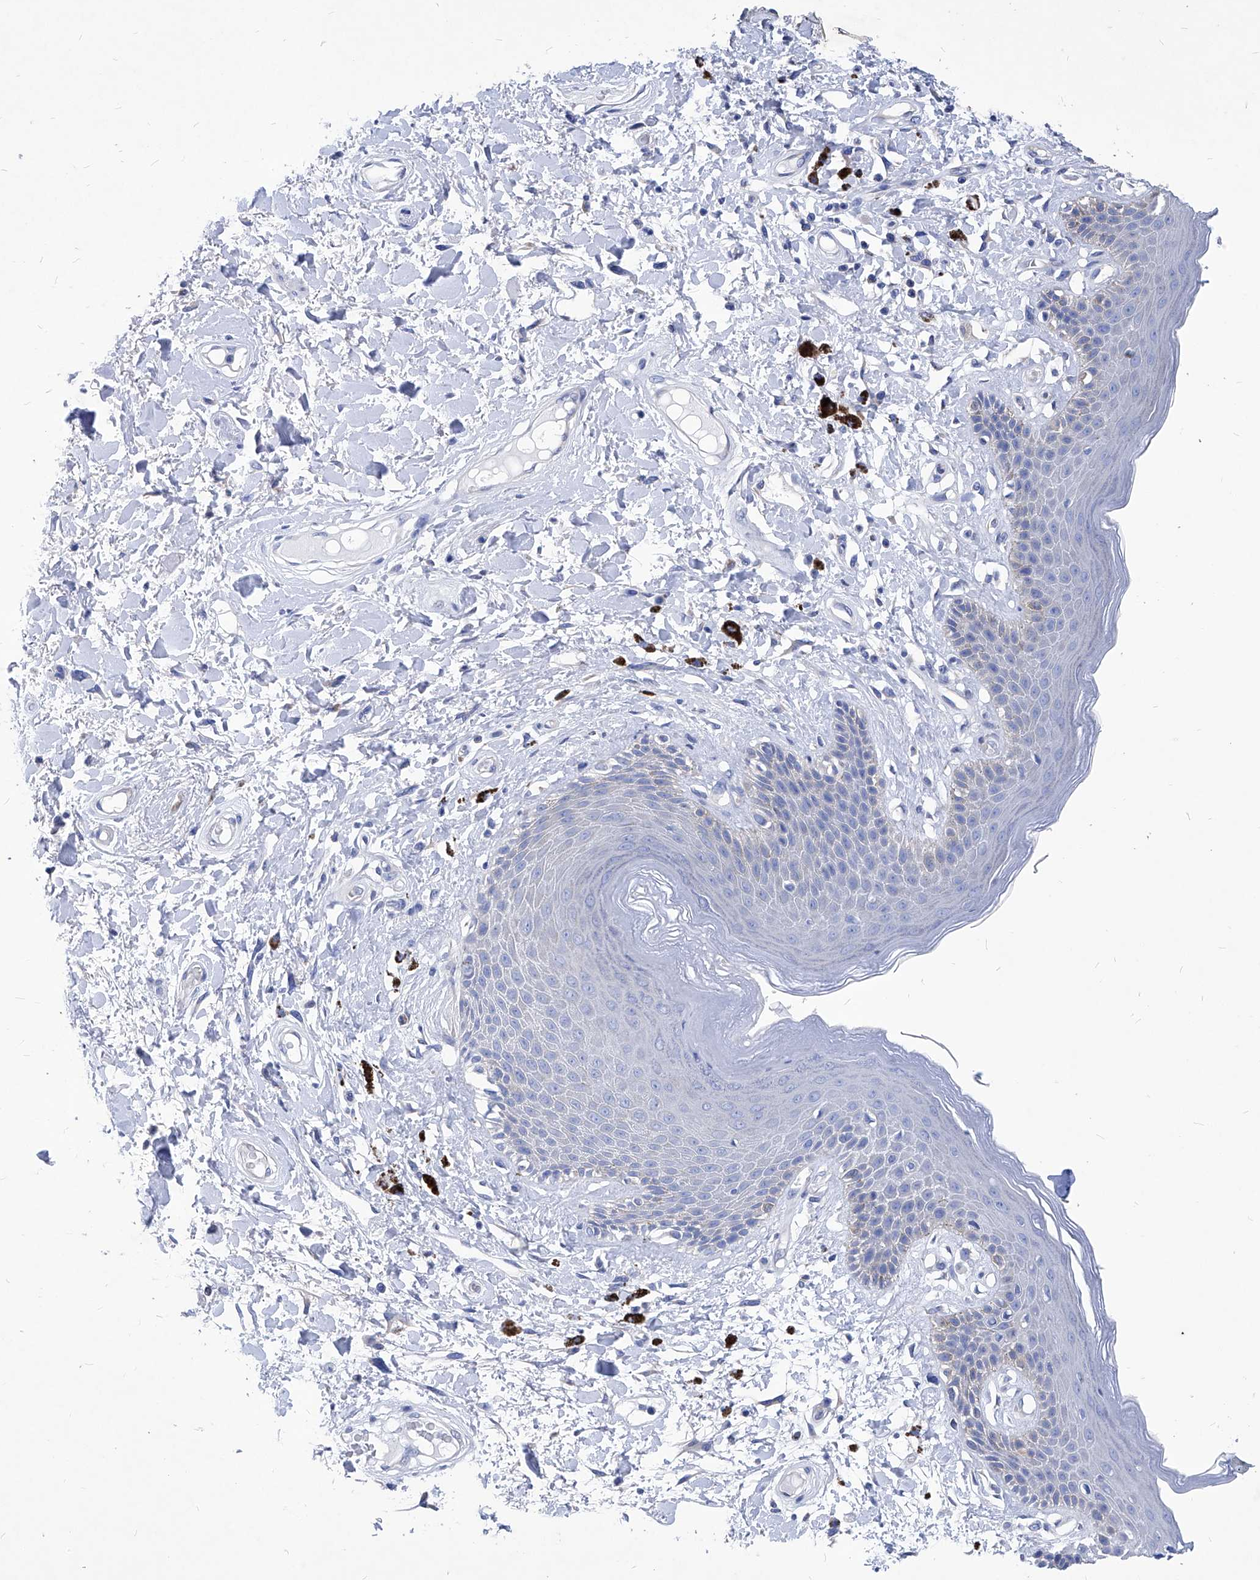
{"staining": {"intensity": "moderate", "quantity": "<25%", "location": "cytoplasmic/membranous"}, "tissue": "skin", "cell_type": "Epidermal cells", "image_type": "normal", "snomed": [{"axis": "morphology", "description": "Normal tissue, NOS"}, {"axis": "topography", "description": "Anal"}], "caption": "Epidermal cells reveal low levels of moderate cytoplasmic/membranous positivity in about <25% of cells in unremarkable human skin.", "gene": "XPNPEP1", "patient": {"sex": "female", "age": 78}}